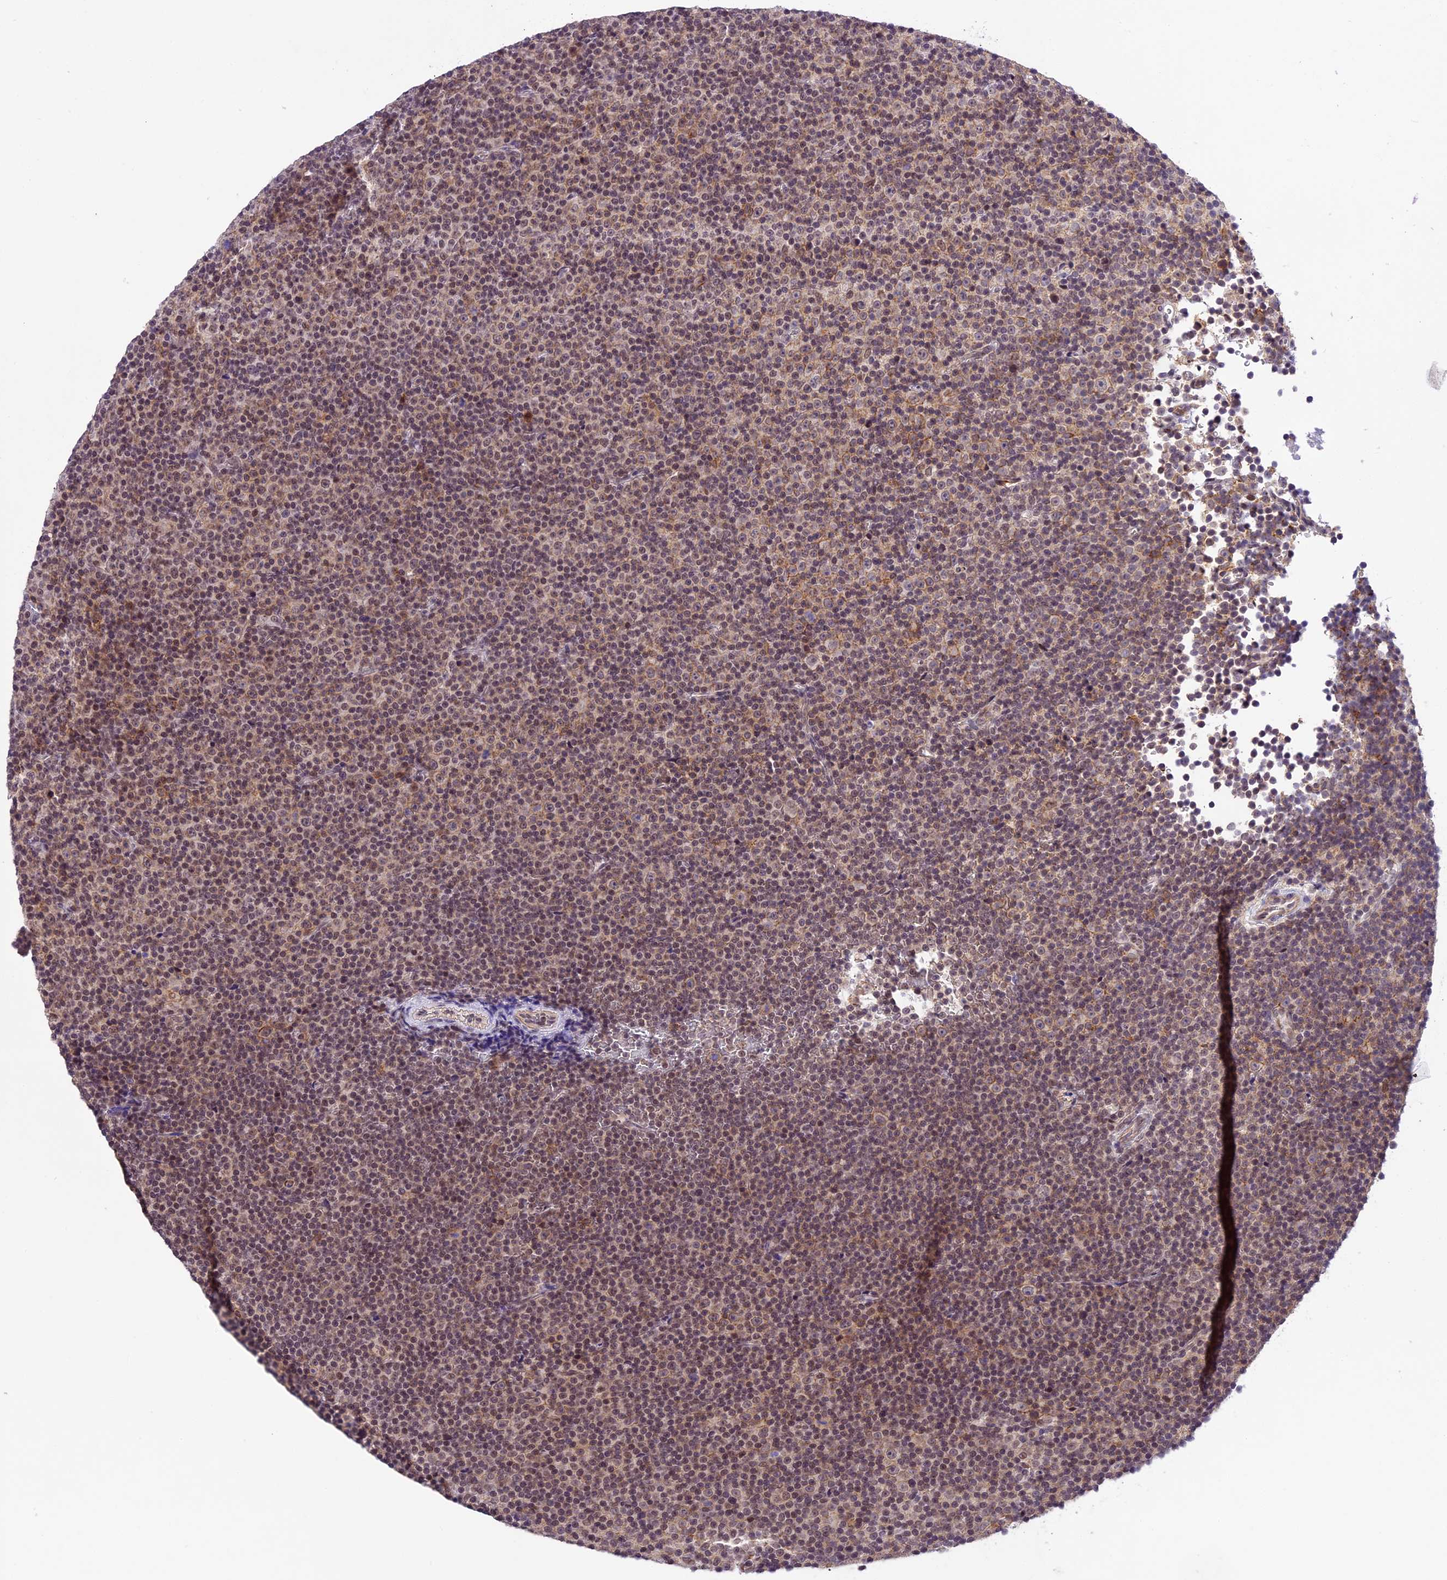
{"staining": {"intensity": "weak", "quantity": ">75%", "location": "nuclear"}, "tissue": "lymphoma", "cell_type": "Tumor cells", "image_type": "cancer", "snomed": [{"axis": "morphology", "description": "Malignant lymphoma, non-Hodgkin's type, Low grade"}, {"axis": "topography", "description": "Lymph node"}], "caption": "An IHC image of tumor tissue is shown. Protein staining in brown shows weak nuclear positivity in lymphoma within tumor cells.", "gene": "SHKBP1", "patient": {"sex": "female", "age": 67}}